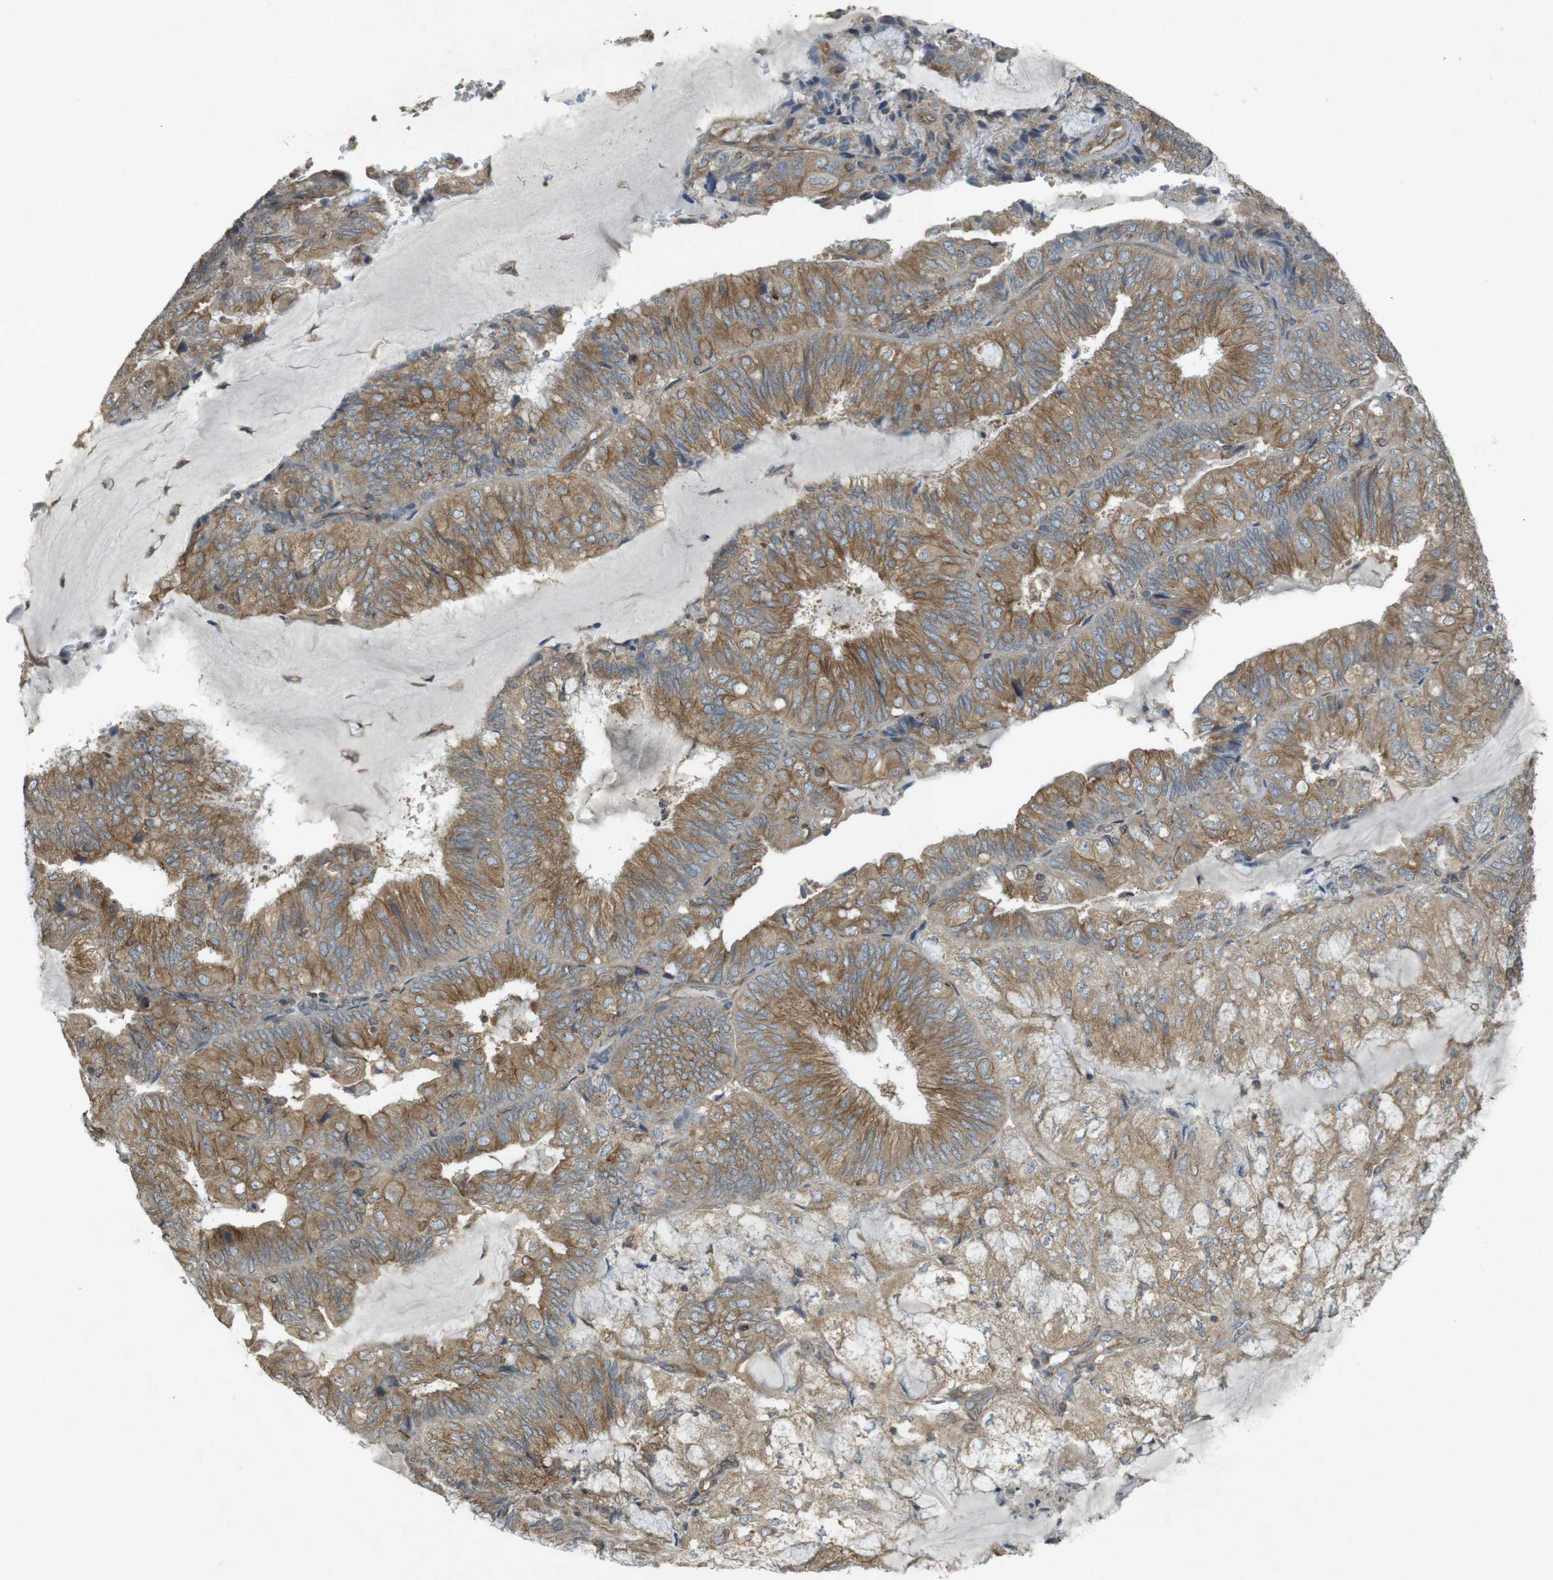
{"staining": {"intensity": "moderate", "quantity": ">75%", "location": "cytoplasmic/membranous"}, "tissue": "endometrial cancer", "cell_type": "Tumor cells", "image_type": "cancer", "snomed": [{"axis": "morphology", "description": "Adenocarcinoma, NOS"}, {"axis": "topography", "description": "Endometrium"}], "caption": "Endometrial adenocarcinoma stained for a protein (brown) displays moderate cytoplasmic/membranous positive staining in approximately >75% of tumor cells.", "gene": "KIF5B", "patient": {"sex": "female", "age": 81}}